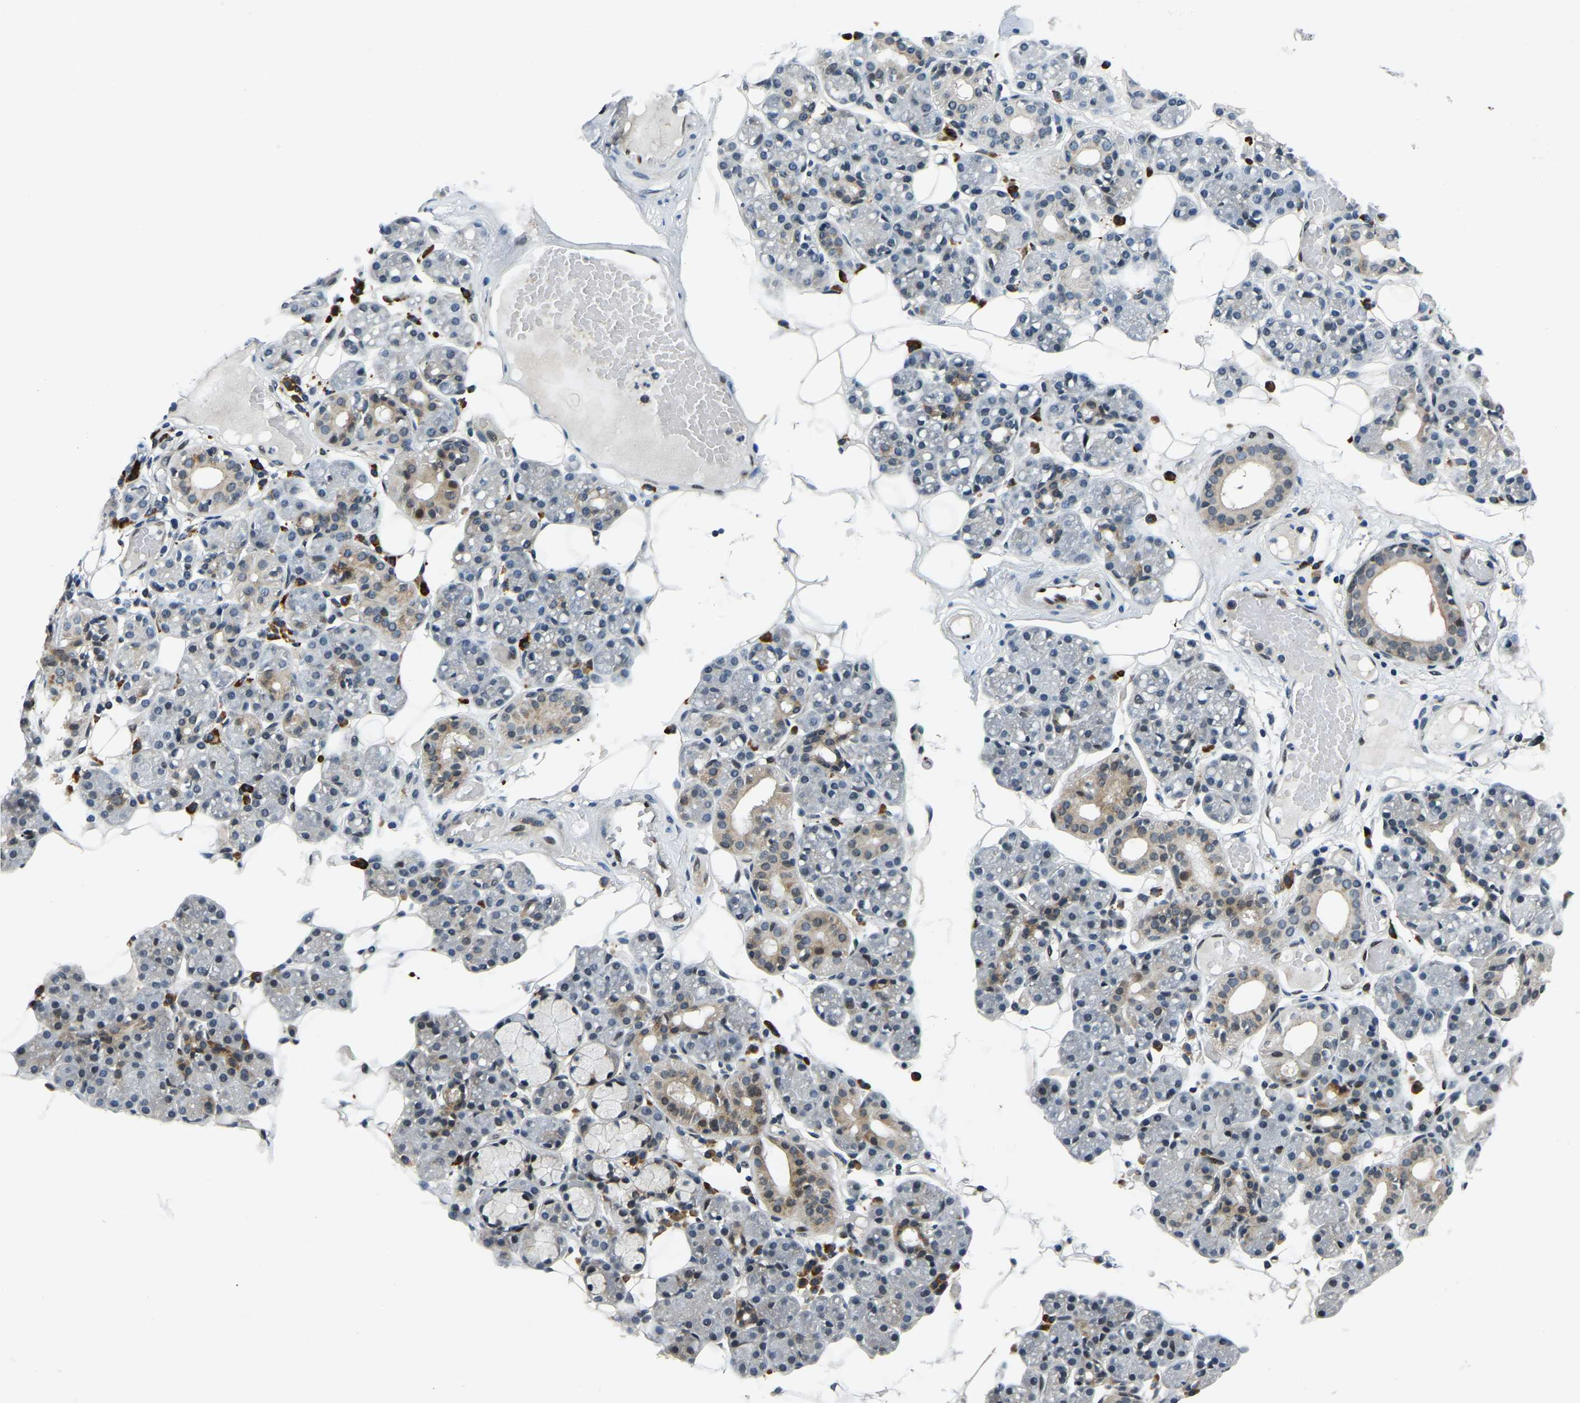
{"staining": {"intensity": "moderate", "quantity": "<25%", "location": "cytoplasmic/membranous,nuclear"}, "tissue": "salivary gland", "cell_type": "Glandular cells", "image_type": "normal", "snomed": [{"axis": "morphology", "description": "Normal tissue, NOS"}, {"axis": "topography", "description": "Salivary gland"}], "caption": "Protein analysis of unremarkable salivary gland exhibits moderate cytoplasmic/membranous,nuclear expression in approximately <25% of glandular cells. (IHC, brightfield microscopy, high magnification).", "gene": "ING2", "patient": {"sex": "male", "age": 63}}